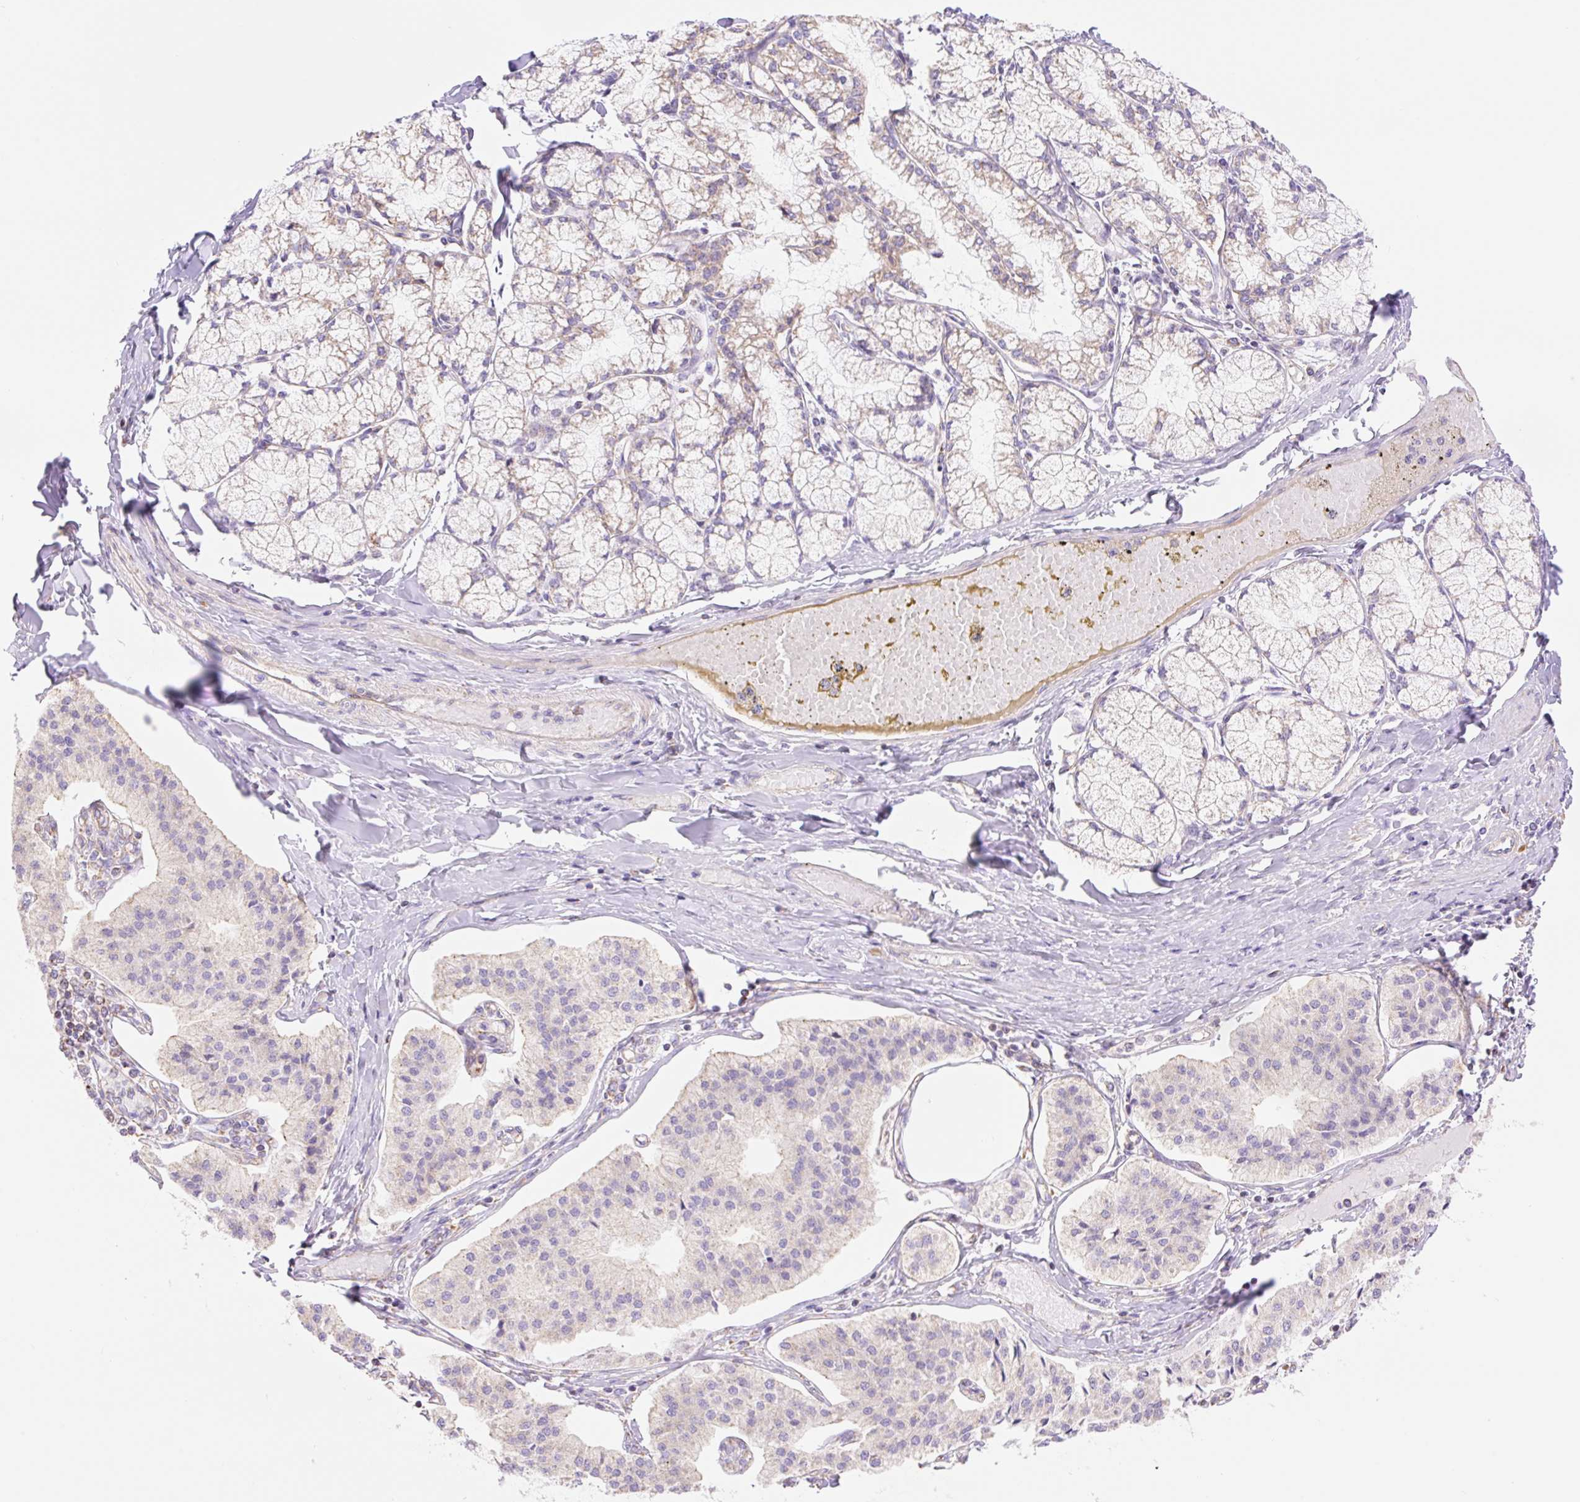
{"staining": {"intensity": "weak", "quantity": "25%-75%", "location": "cytoplasmic/membranous"}, "tissue": "pancreatic cancer", "cell_type": "Tumor cells", "image_type": "cancer", "snomed": [{"axis": "morphology", "description": "Adenocarcinoma, NOS"}, {"axis": "topography", "description": "Pancreas"}], "caption": "A low amount of weak cytoplasmic/membranous staining is appreciated in about 25%-75% of tumor cells in pancreatic adenocarcinoma tissue.", "gene": "ESAM", "patient": {"sex": "female", "age": 50}}